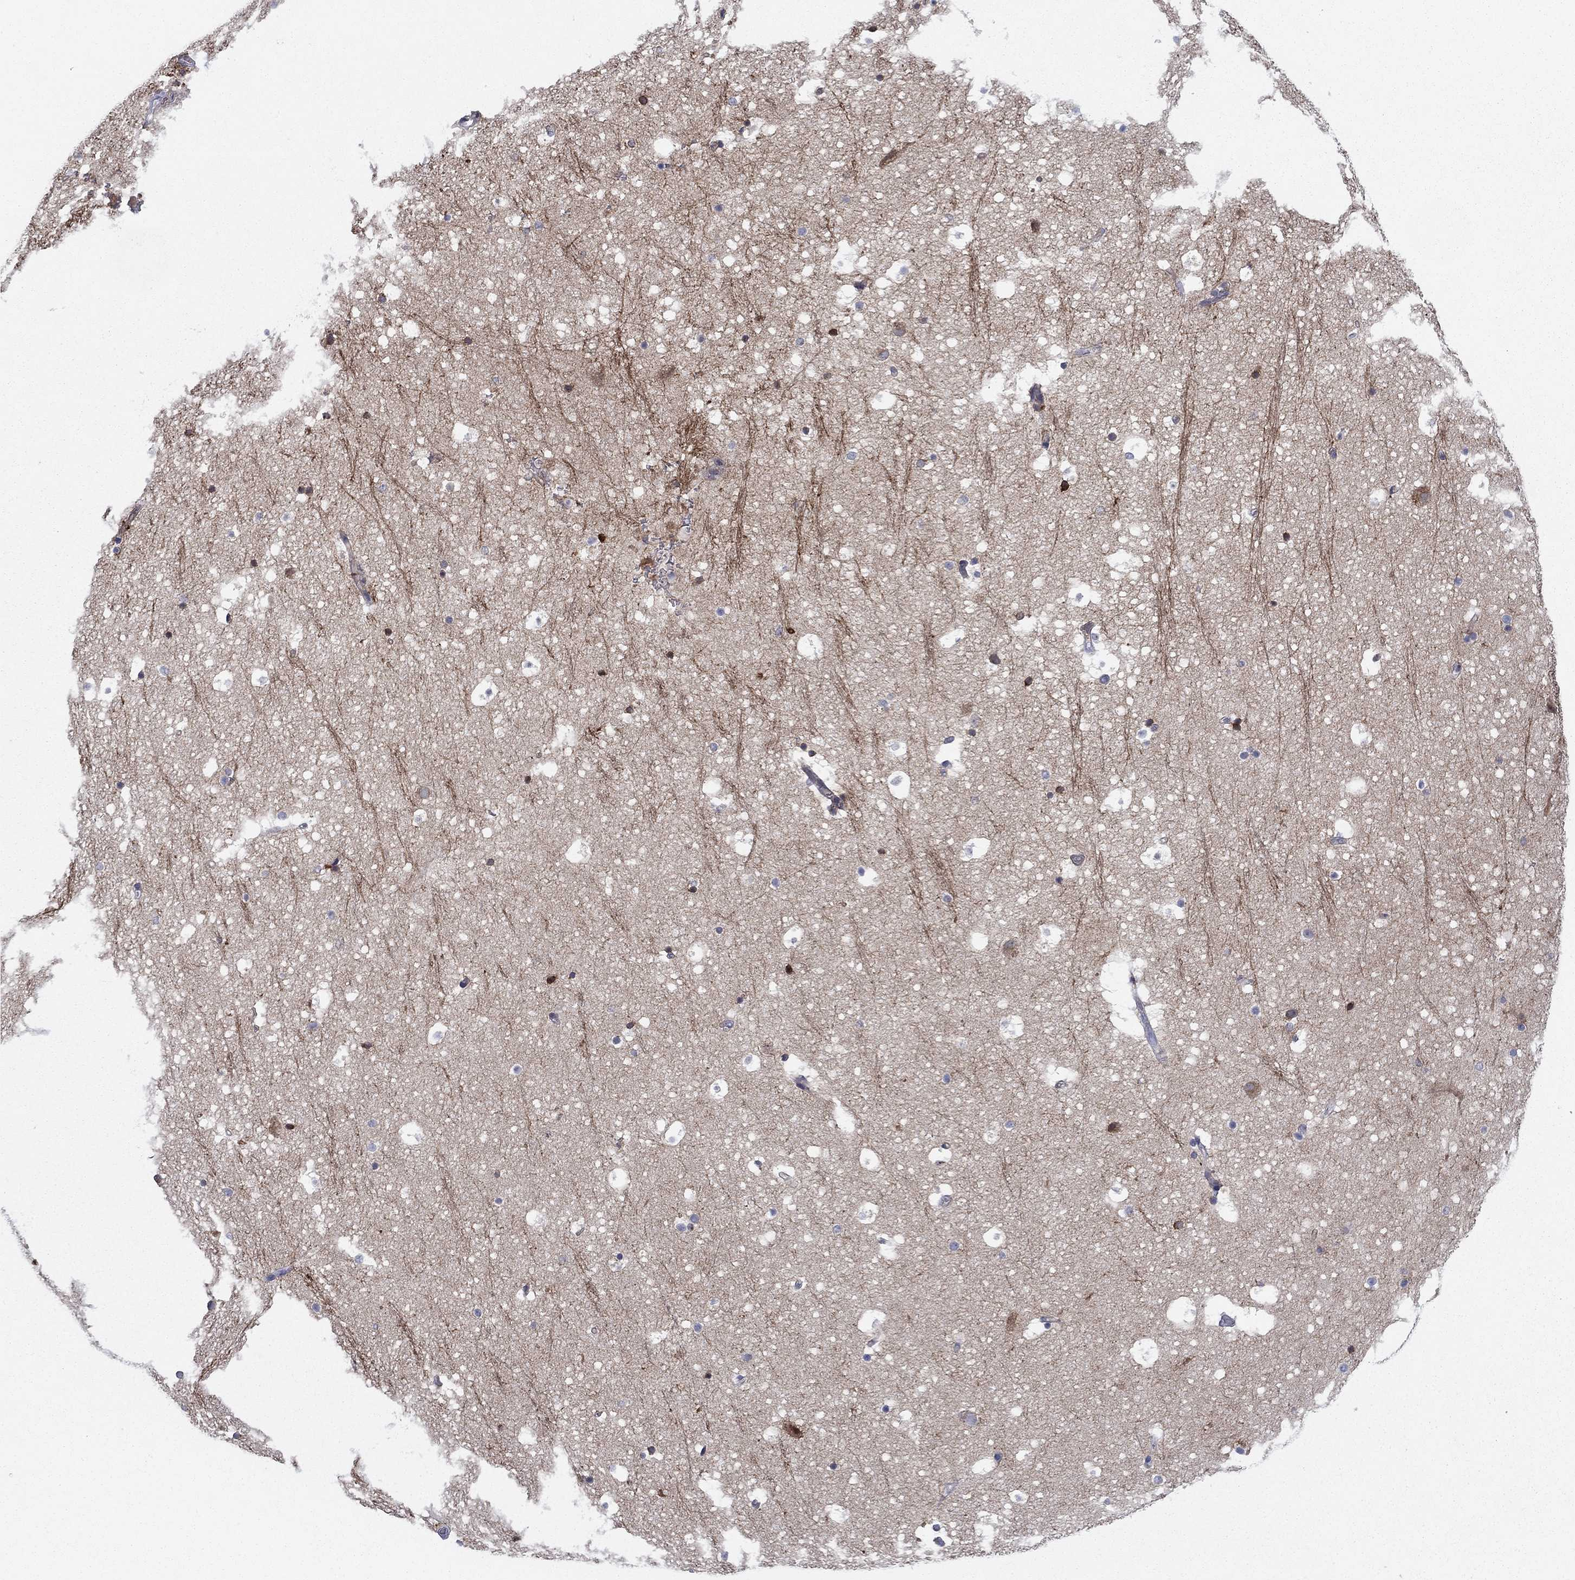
{"staining": {"intensity": "strong", "quantity": "<25%", "location": "cytoplasmic/membranous"}, "tissue": "hippocampus", "cell_type": "Glial cells", "image_type": "normal", "snomed": [{"axis": "morphology", "description": "Normal tissue, NOS"}, {"axis": "topography", "description": "Hippocampus"}], "caption": "IHC photomicrograph of unremarkable hippocampus stained for a protein (brown), which shows medium levels of strong cytoplasmic/membranous staining in about <25% of glial cells.", "gene": "CNTNAP4", "patient": {"sex": "male", "age": 51}}